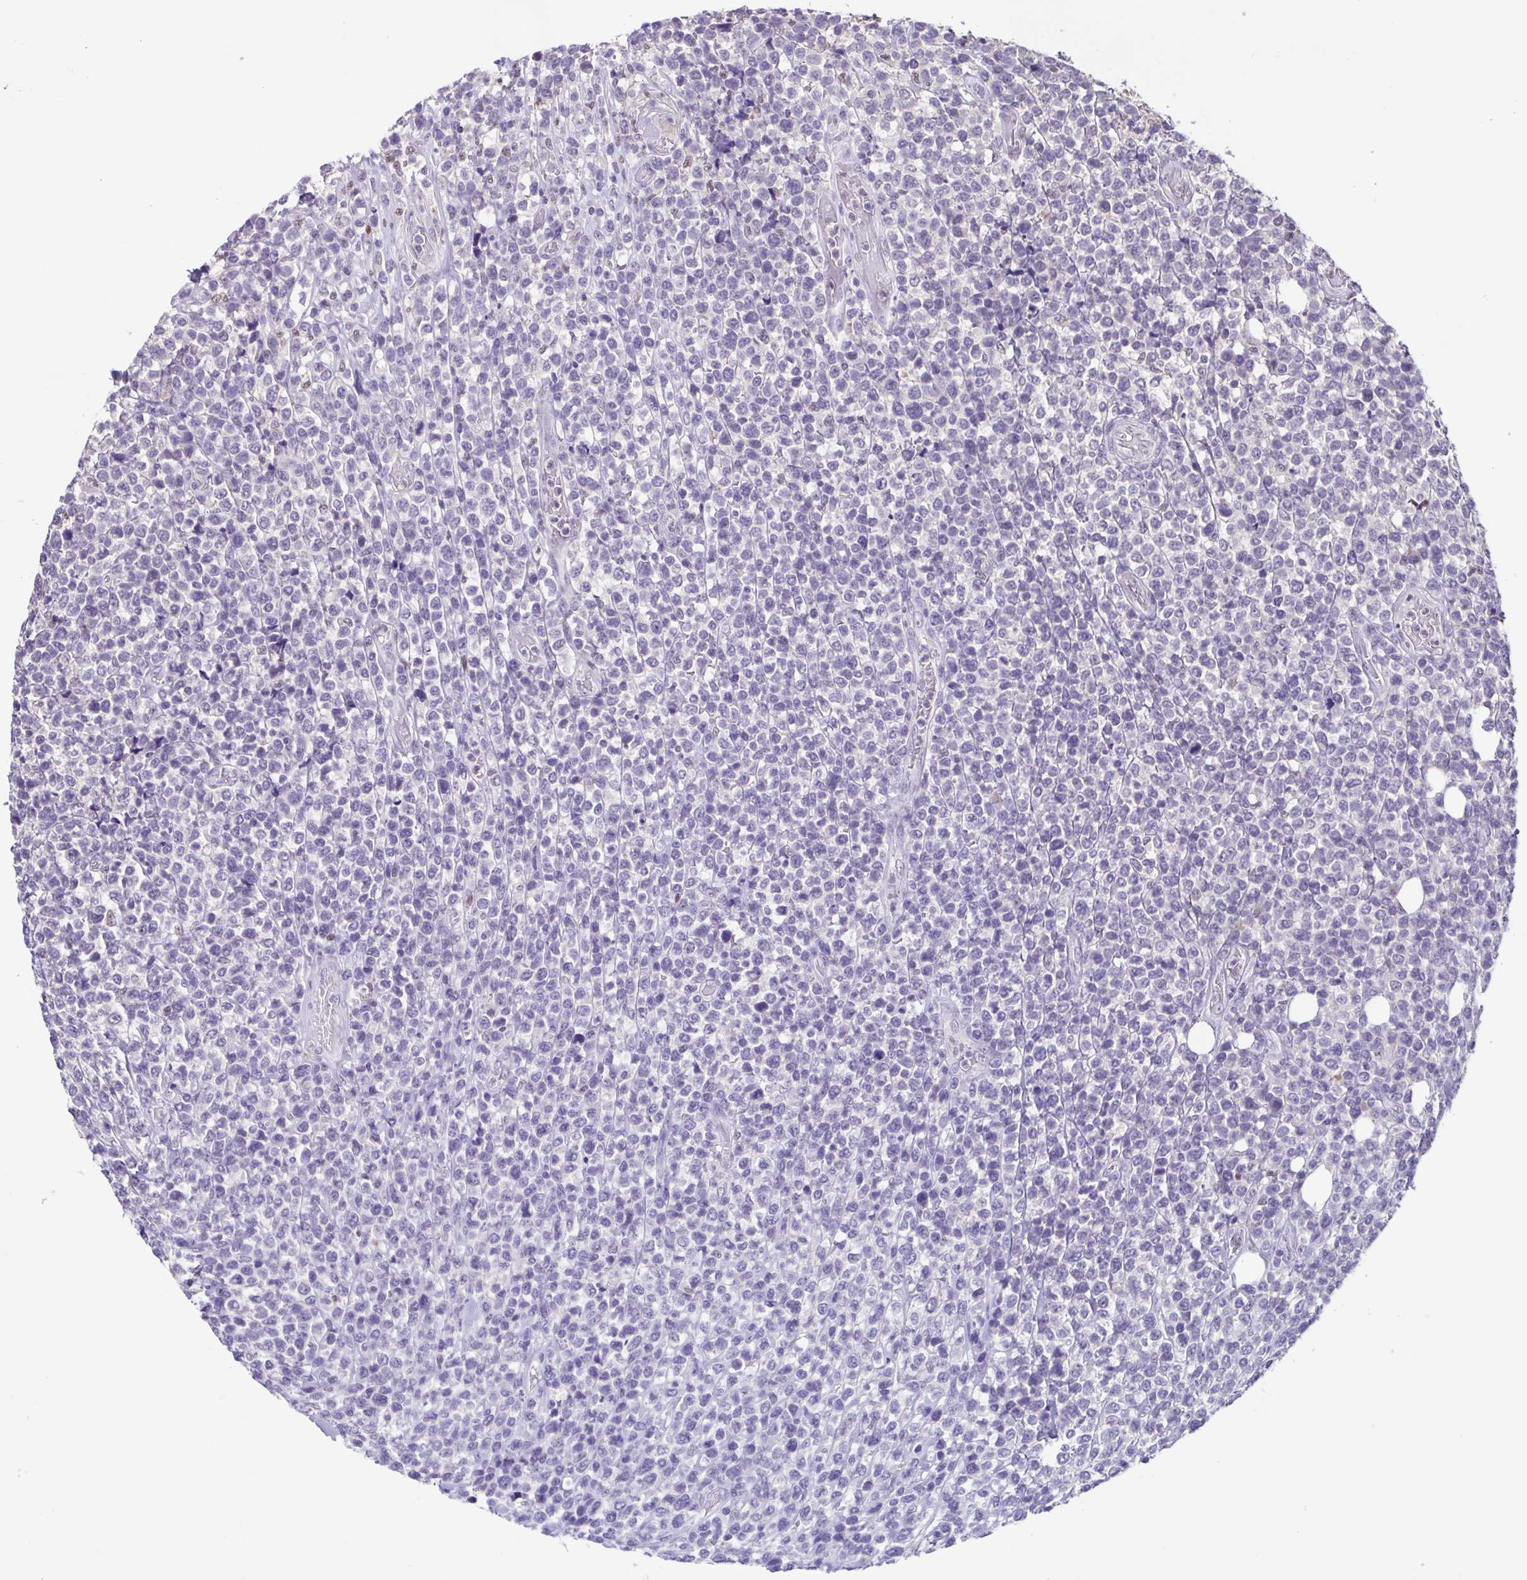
{"staining": {"intensity": "negative", "quantity": "none", "location": "none"}, "tissue": "lymphoma", "cell_type": "Tumor cells", "image_type": "cancer", "snomed": [{"axis": "morphology", "description": "Malignant lymphoma, non-Hodgkin's type, High grade"}, {"axis": "topography", "description": "Soft tissue"}], "caption": "This is a micrograph of immunohistochemistry (IHC) staining of malignant lymphoma, non-Hodgkin's type (high-grade), which shows no positivity in tumor cells. (DAB (3,3'-diaminobenzidine) immunohistochemistry, high magnification).", "gene": "ACTRT3", "patient": {"sex": "female", "age": 56}}